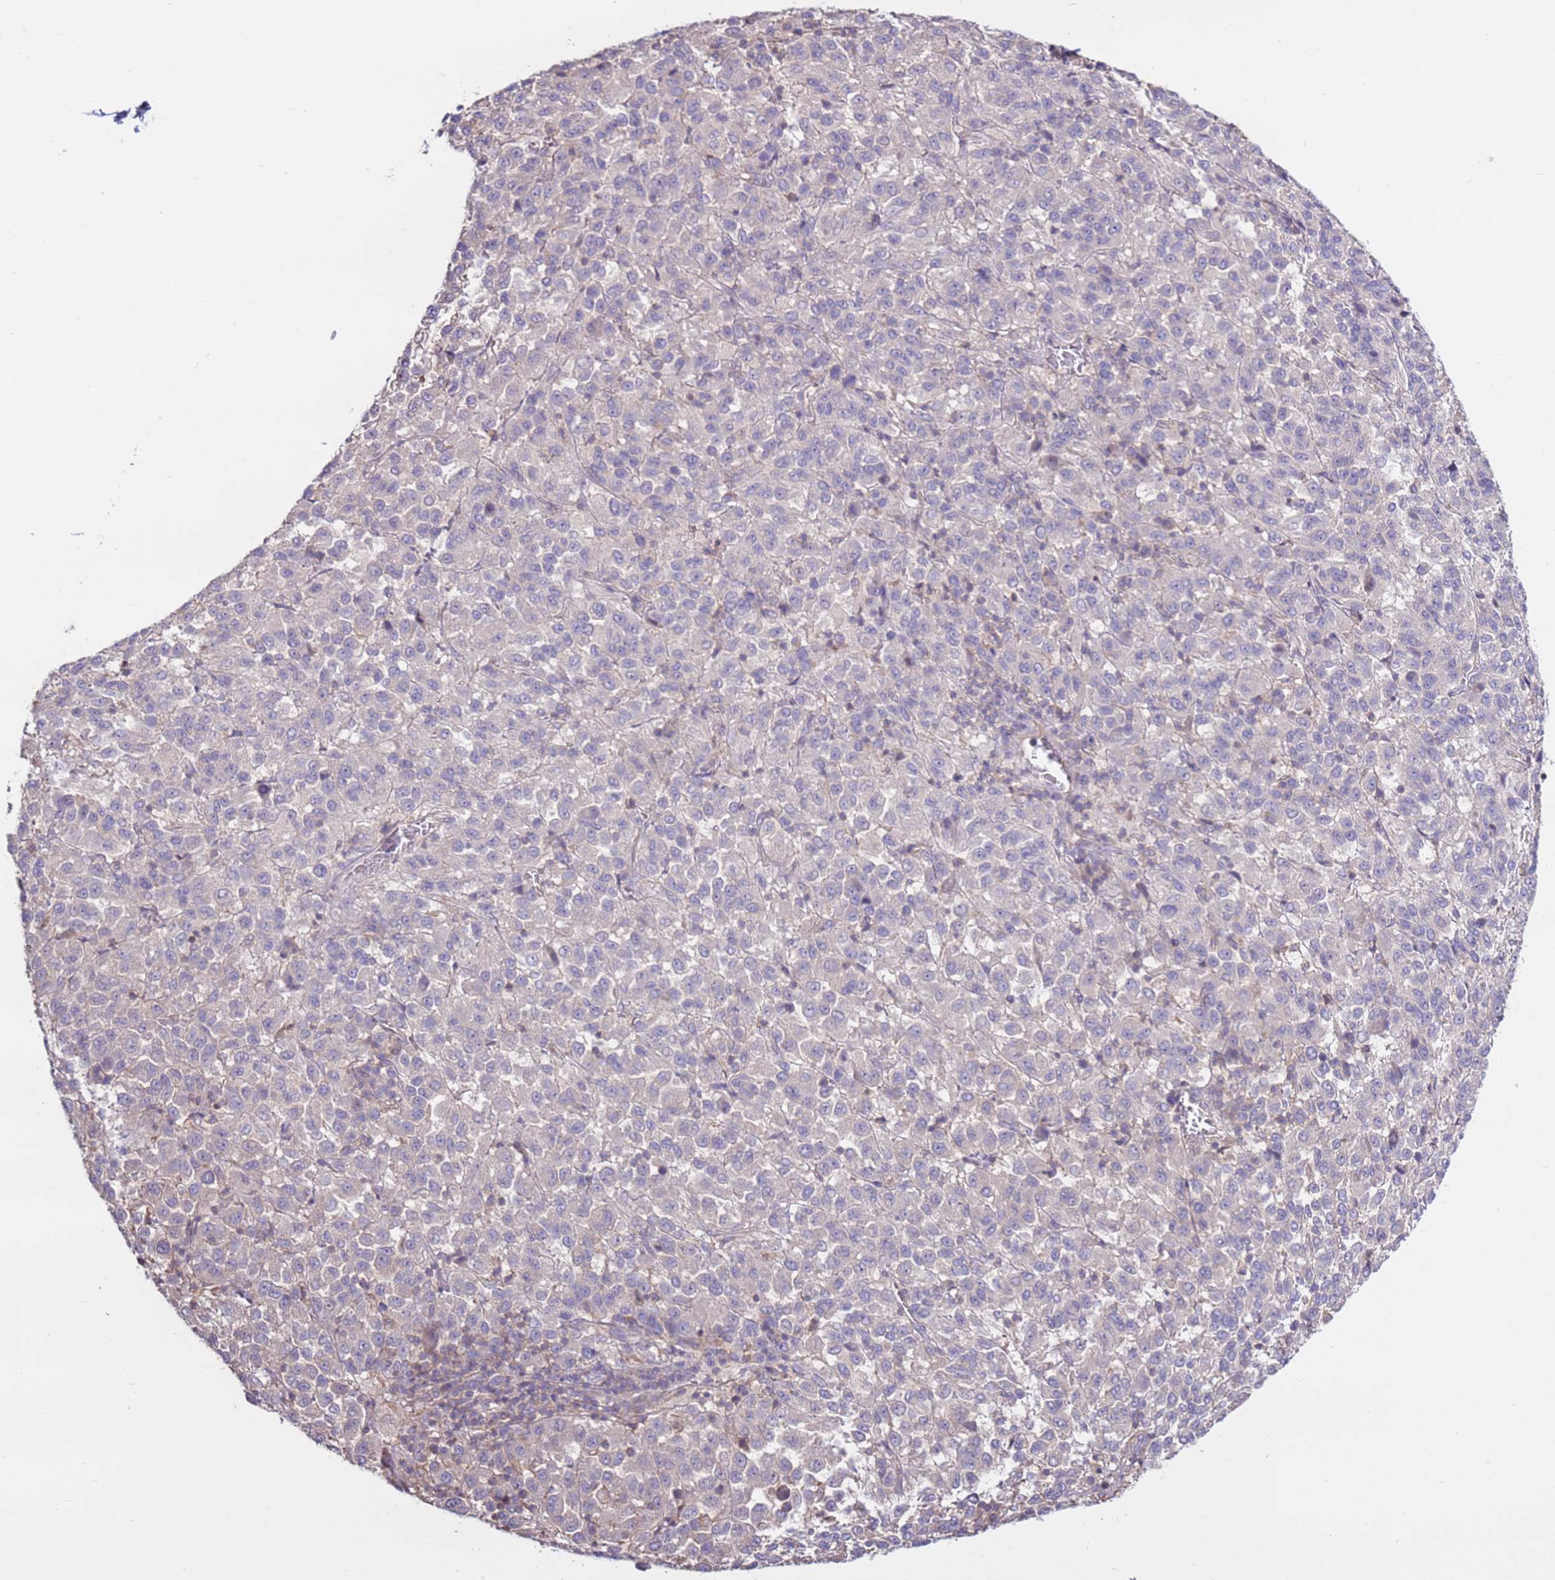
{"staining": {"intensity": "negative", "quantity": "none", "location": "none"}, "tissue": "melanoma", "cell_type": "Tumor cells", "image_type": "cancer", "snomed": [{"axis": "morphology", "description": "Malignant melanoma, Metastatic site"}, {"axis": "topography", "description": "Lung"}], "caption": "This photomicrograph is of melanoma stained with immunohistochemistry to label a protein in brown with the nuclei are counter-stained blue. There is no staining in tumor cells.", "gene": "EVA1B", "patient": {"sex": "male", "age": 64}}